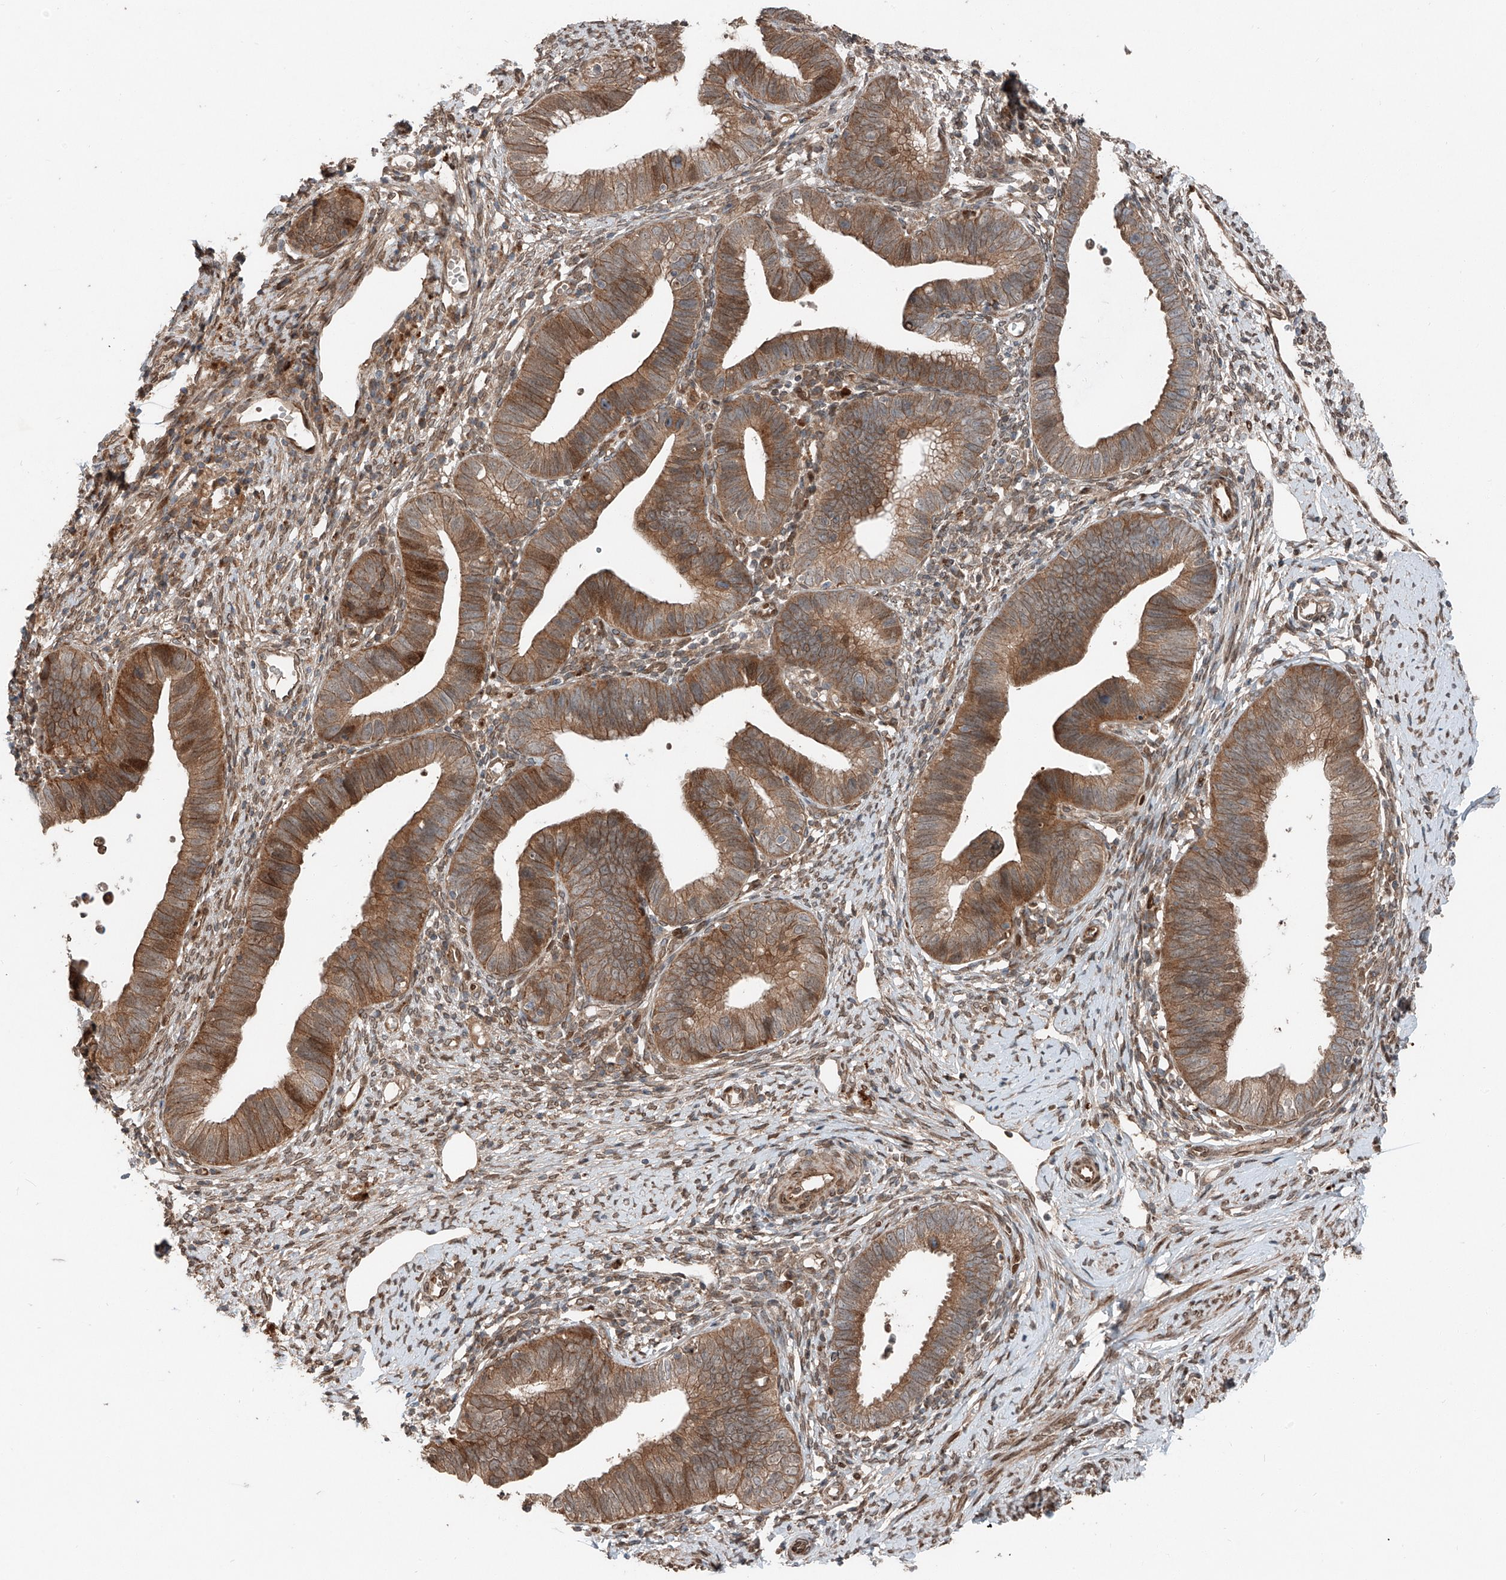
{"staining": {"intensity": "moderate", "quantity": ">75%", "location": "cytoplasmic/membranous"}, "tissue": "cervical cancer", "cell_type": "Tumor cells", "image_type": "cancer", "snomed": [{"axis": "morphology", "description": "Adenocarcinoma, NOS"}, {"axis": "topography", "description": "Cervix"}], "caption": "High-power microscopy captured an immunohistochemistry photomicrograph of cervical cancer, revealing moderate cytoplasmic/membranous expression in approximately >75% of tumor cells.", "gene": "CEP162", "patient": {"sex": "female", "age": 36}}